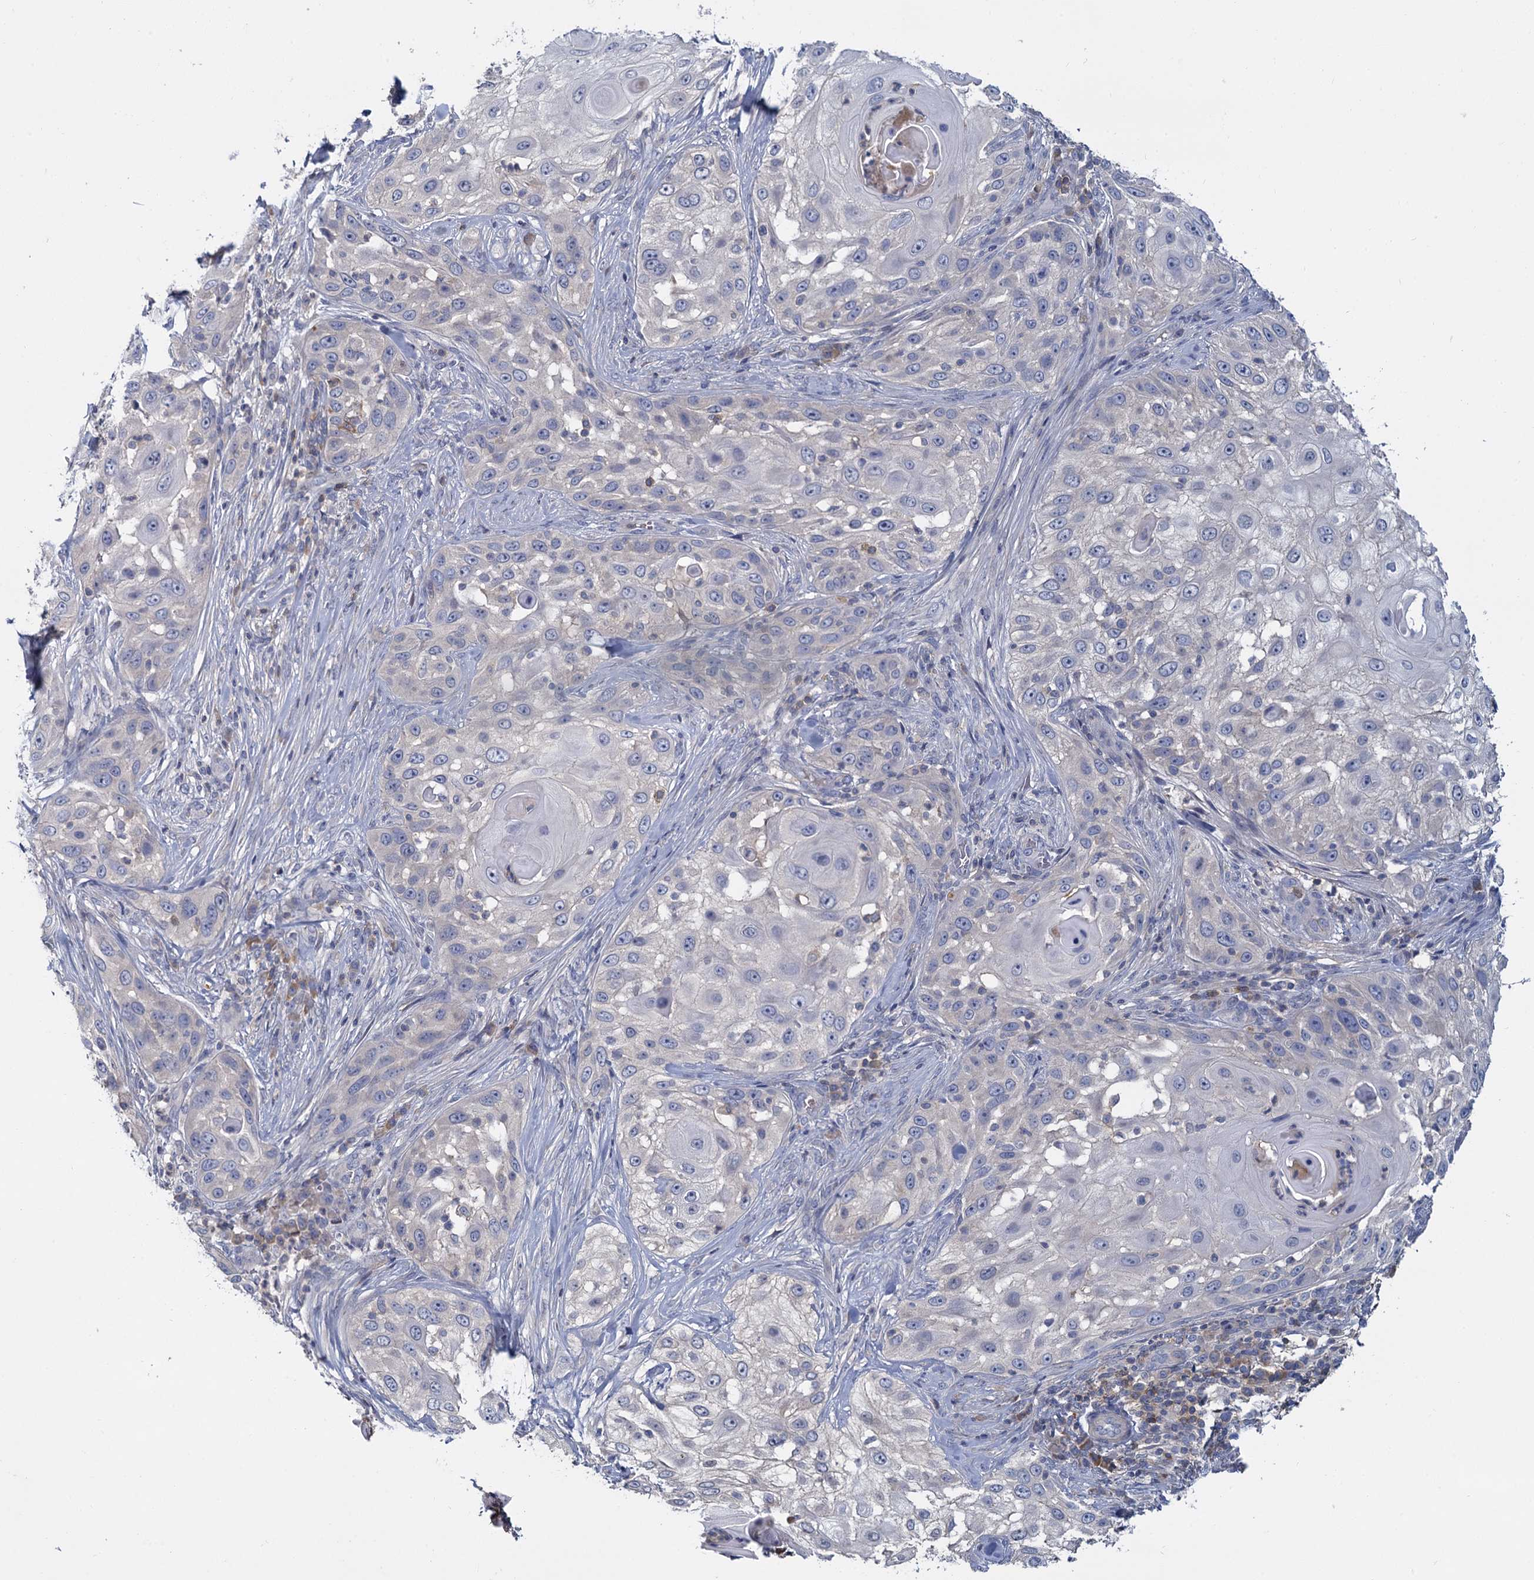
{"staining": {"intensity": "negative", "quantity": "none", "location": "none"}, "tissue": "skin cancer", "cell_type": "Tumor cells", "image_type": "cancer", "snomed": [{"axis": "morphology", "description": "Squamous cell carcinoma, NOS"}, {"axis": "topography", "description": "Skin"}], "caption": "An immunohistochemistry (IHC) image of squamous cell carcinoma (skin) is shown. There is no staining in tumor cells of squamous cell carcinoma (skin).", "gene": "ACSM3", "patient": {"sex": "female", "age": 44}}